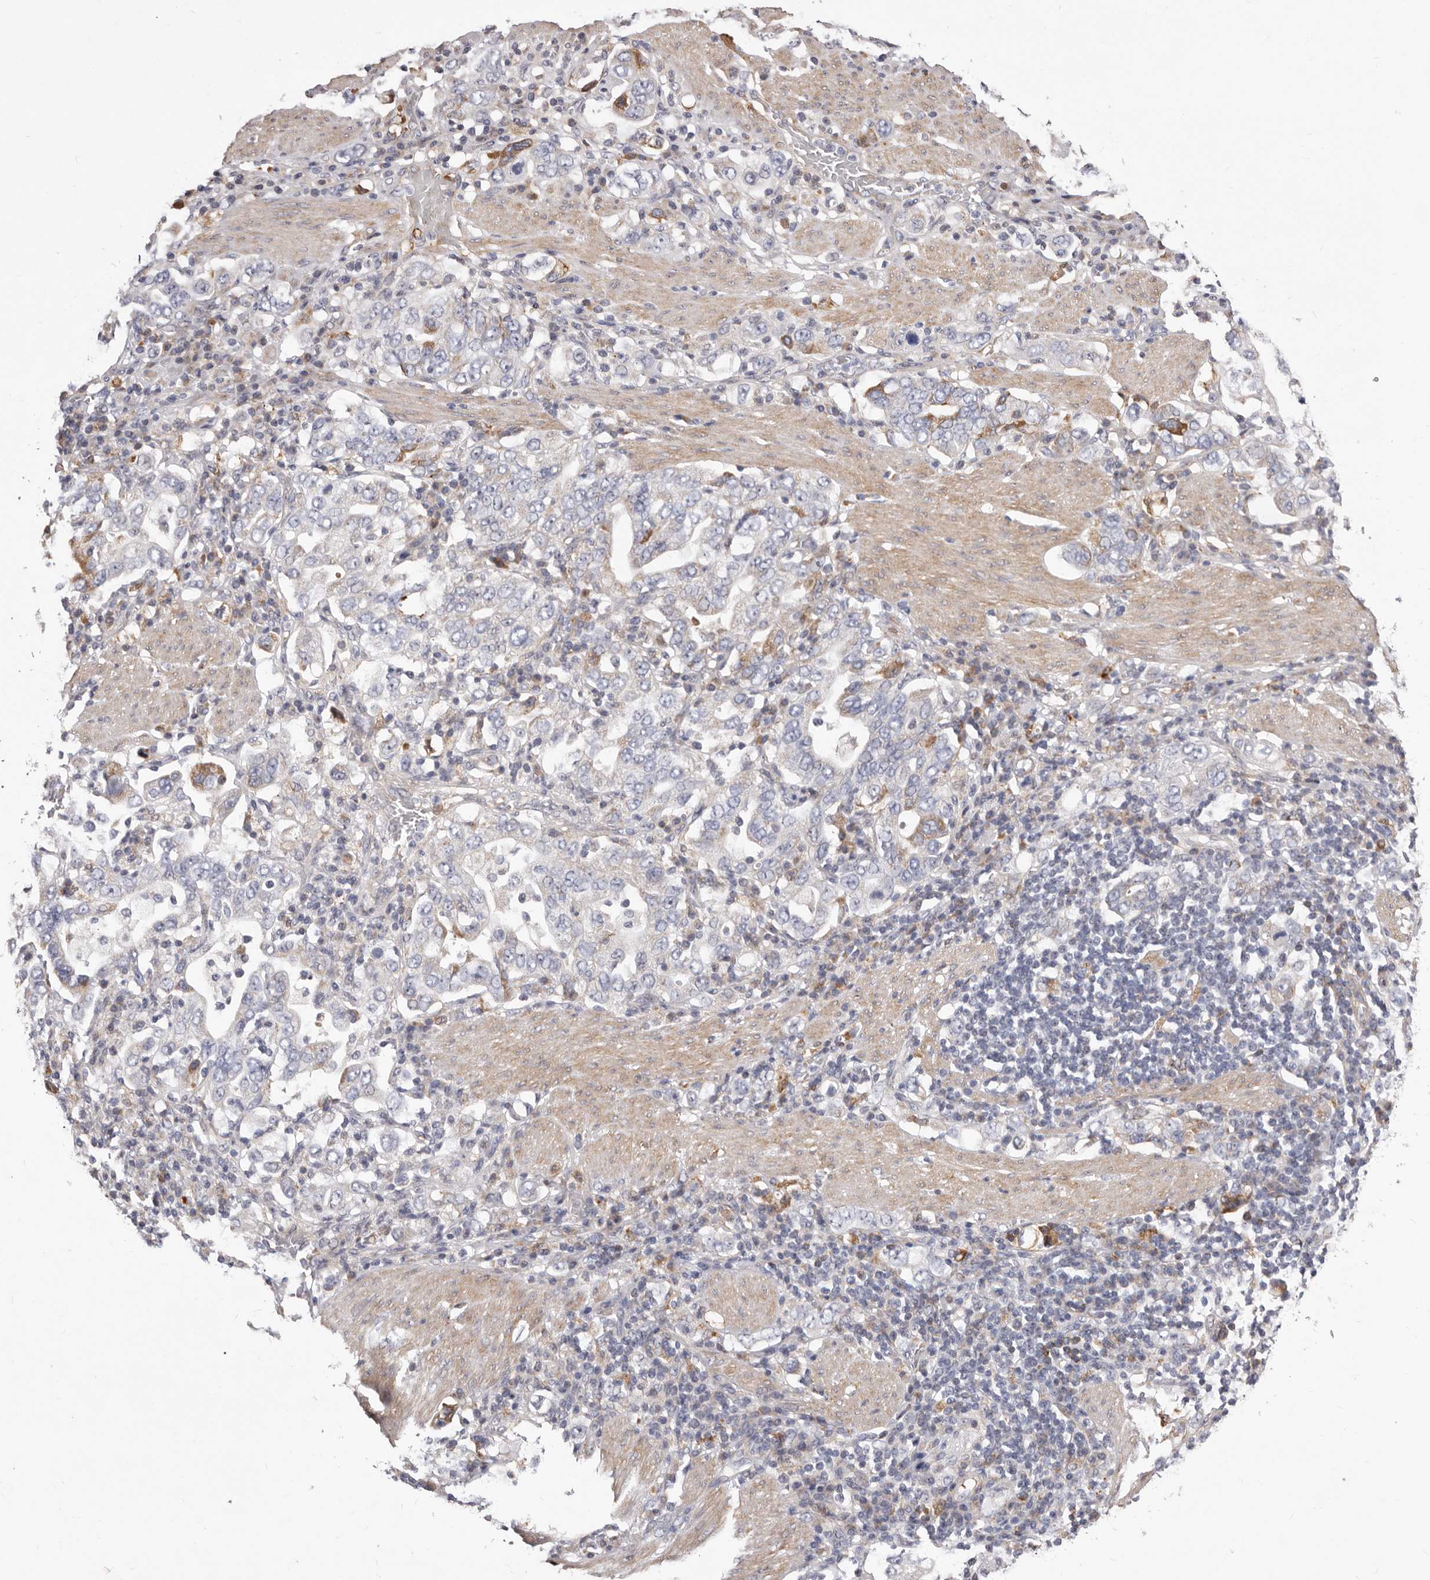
{"staining": {"intensity": "moderate", "quantity": "<25%", "location": "cytoplasmic/membranous"}, "tissue": "stomach cancer", "cell_type": "Tumor cells", "image_type": "cancer", "snomed": [{"axis": "morphology", "description": "Adenocarcinoma, NOS"}, {"axis": "topography", "description": "Stomach, upper"}], "caption": "Immunohistochemical staining of adenocarcinoma (stomach) shows low levels of moderate cytoplasmic/membranous expression in approximately <25% of tumor cells. The protein of interest is stained brown, and the nuclei are stained in blue (DAB (3,3'-diaminobenzidine) IHC with brightfield microscopy, high magnification).", "gene": "NUBPL", "patient": {"sex": "male", "age": 62}}